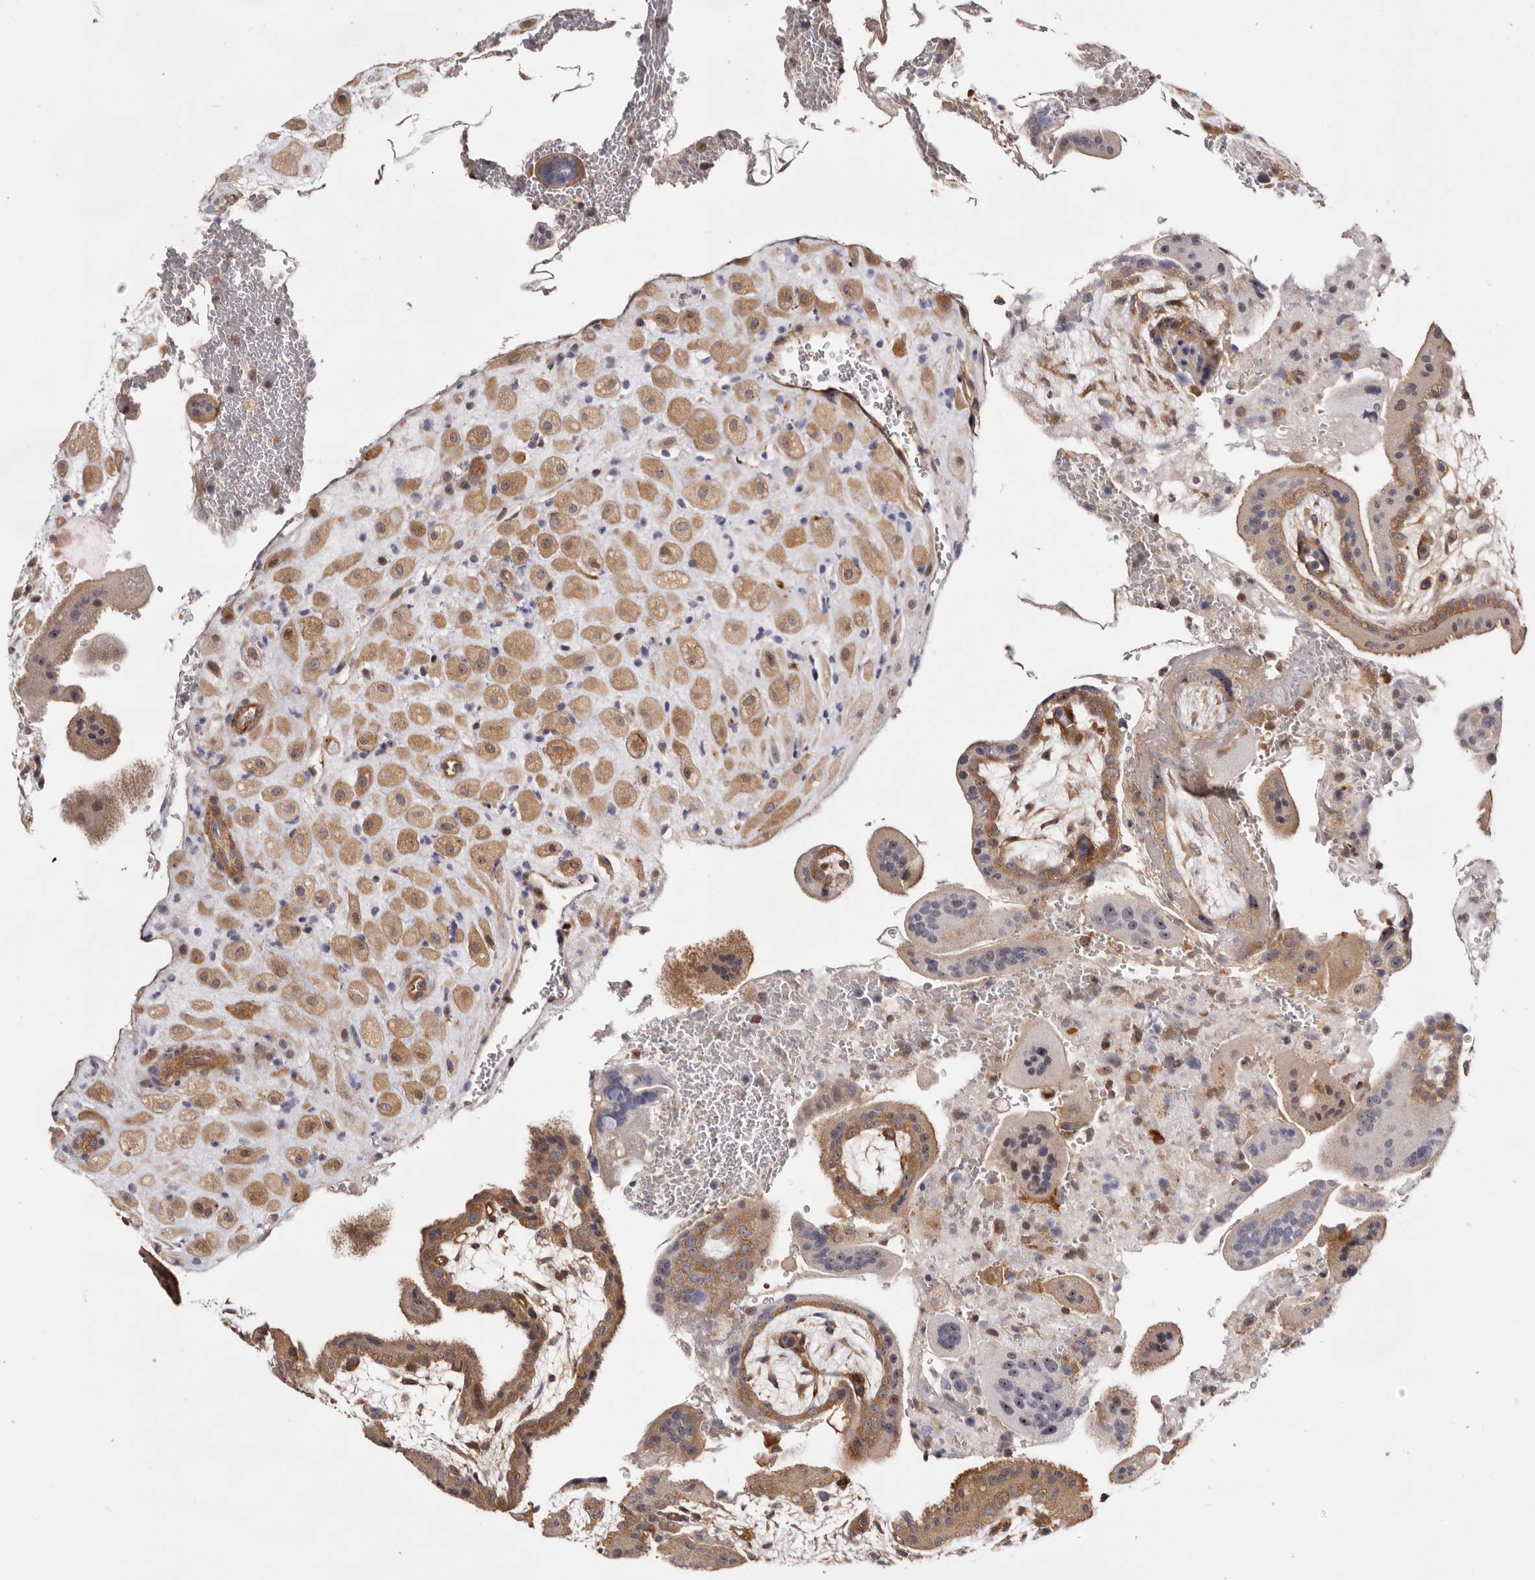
{"staining": {"intensity": "moderate", "quantity": ">75%", "location": "cytoplasmic/membranous,nuclear"}, "tissue": "placenta", "cell_type": "Decidual cells", "image_type": "normal", "snomed": [{"axis": "morphology", "description": "Normal tissue, NOS"}, {"axis": "topography", "description": "Placenta"}], "caption": "DAB (3,3'-diaminobenzidine) immunohistochemical staining of benign human placenta exhibits moderate cytoplasmic/membranous,nuclear protein positivity in approximately >75% of decidual cells. The staining is performed using DAB (3,3'-diaminobenzidine) brown chromogen to label protein expression. The nuclei are counter-stained blue using hematoxylin.", "gene": "PANK4", "patient": {"sex": "female", "age": 35}}